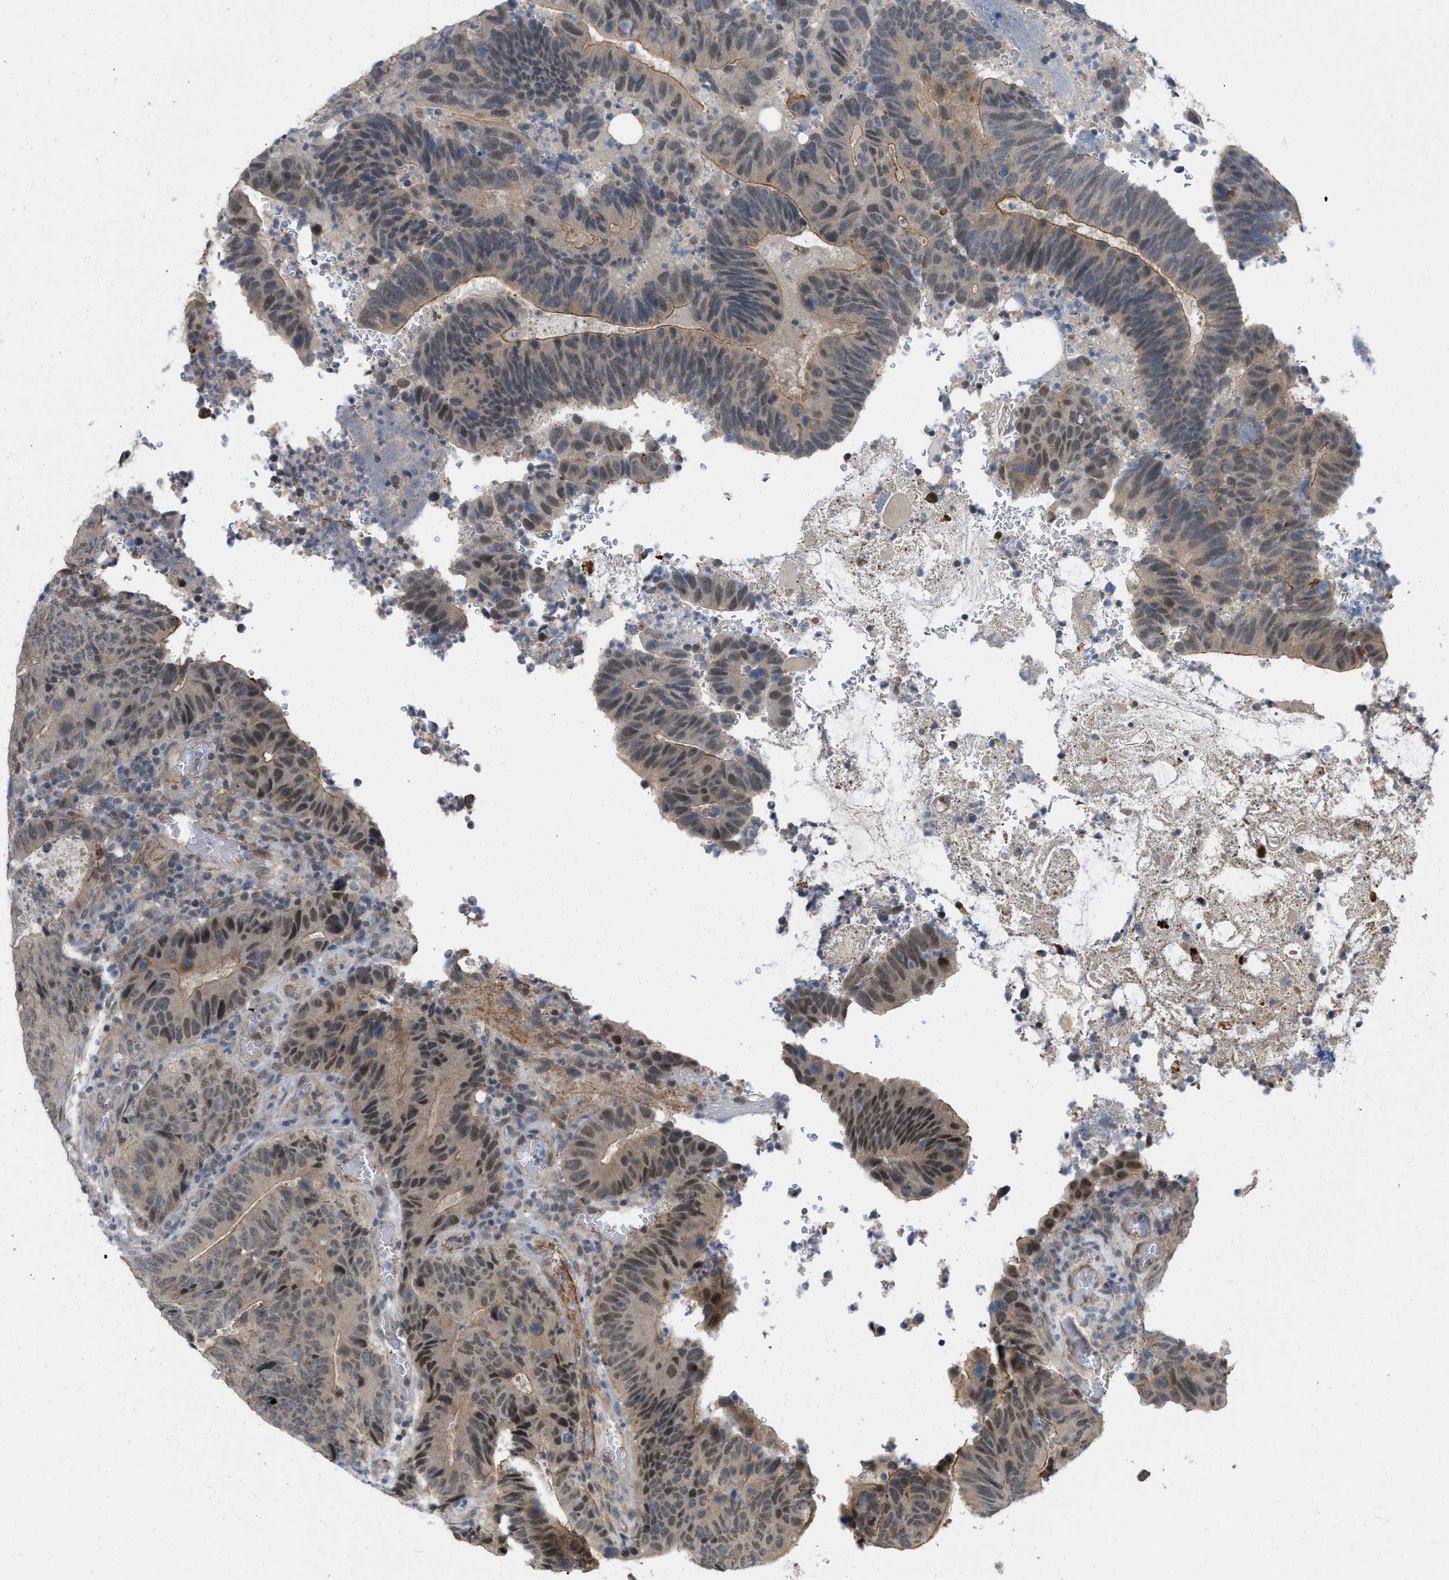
{"staining": {"intensity": "moderate", "quantity": "<25%", "location": "nuclear"}, "tissue": "colorectal cancer", "cell_type": "Tumor cells", "image_type": "cancer", "snomed": [{"axis": "morphology", "description": "Adenocarcinoma, NOS"}, {"axis": "topography", "description": "Colon"}], "caption": "The histopathology image reveals staining of colorectal cancer (adenocarcinoma), revealing moderate nuclear protein expression (brown color) within tumor cells.", "gene": "NAPEPLD", "patient": {"sex": "male", "age": 56}}